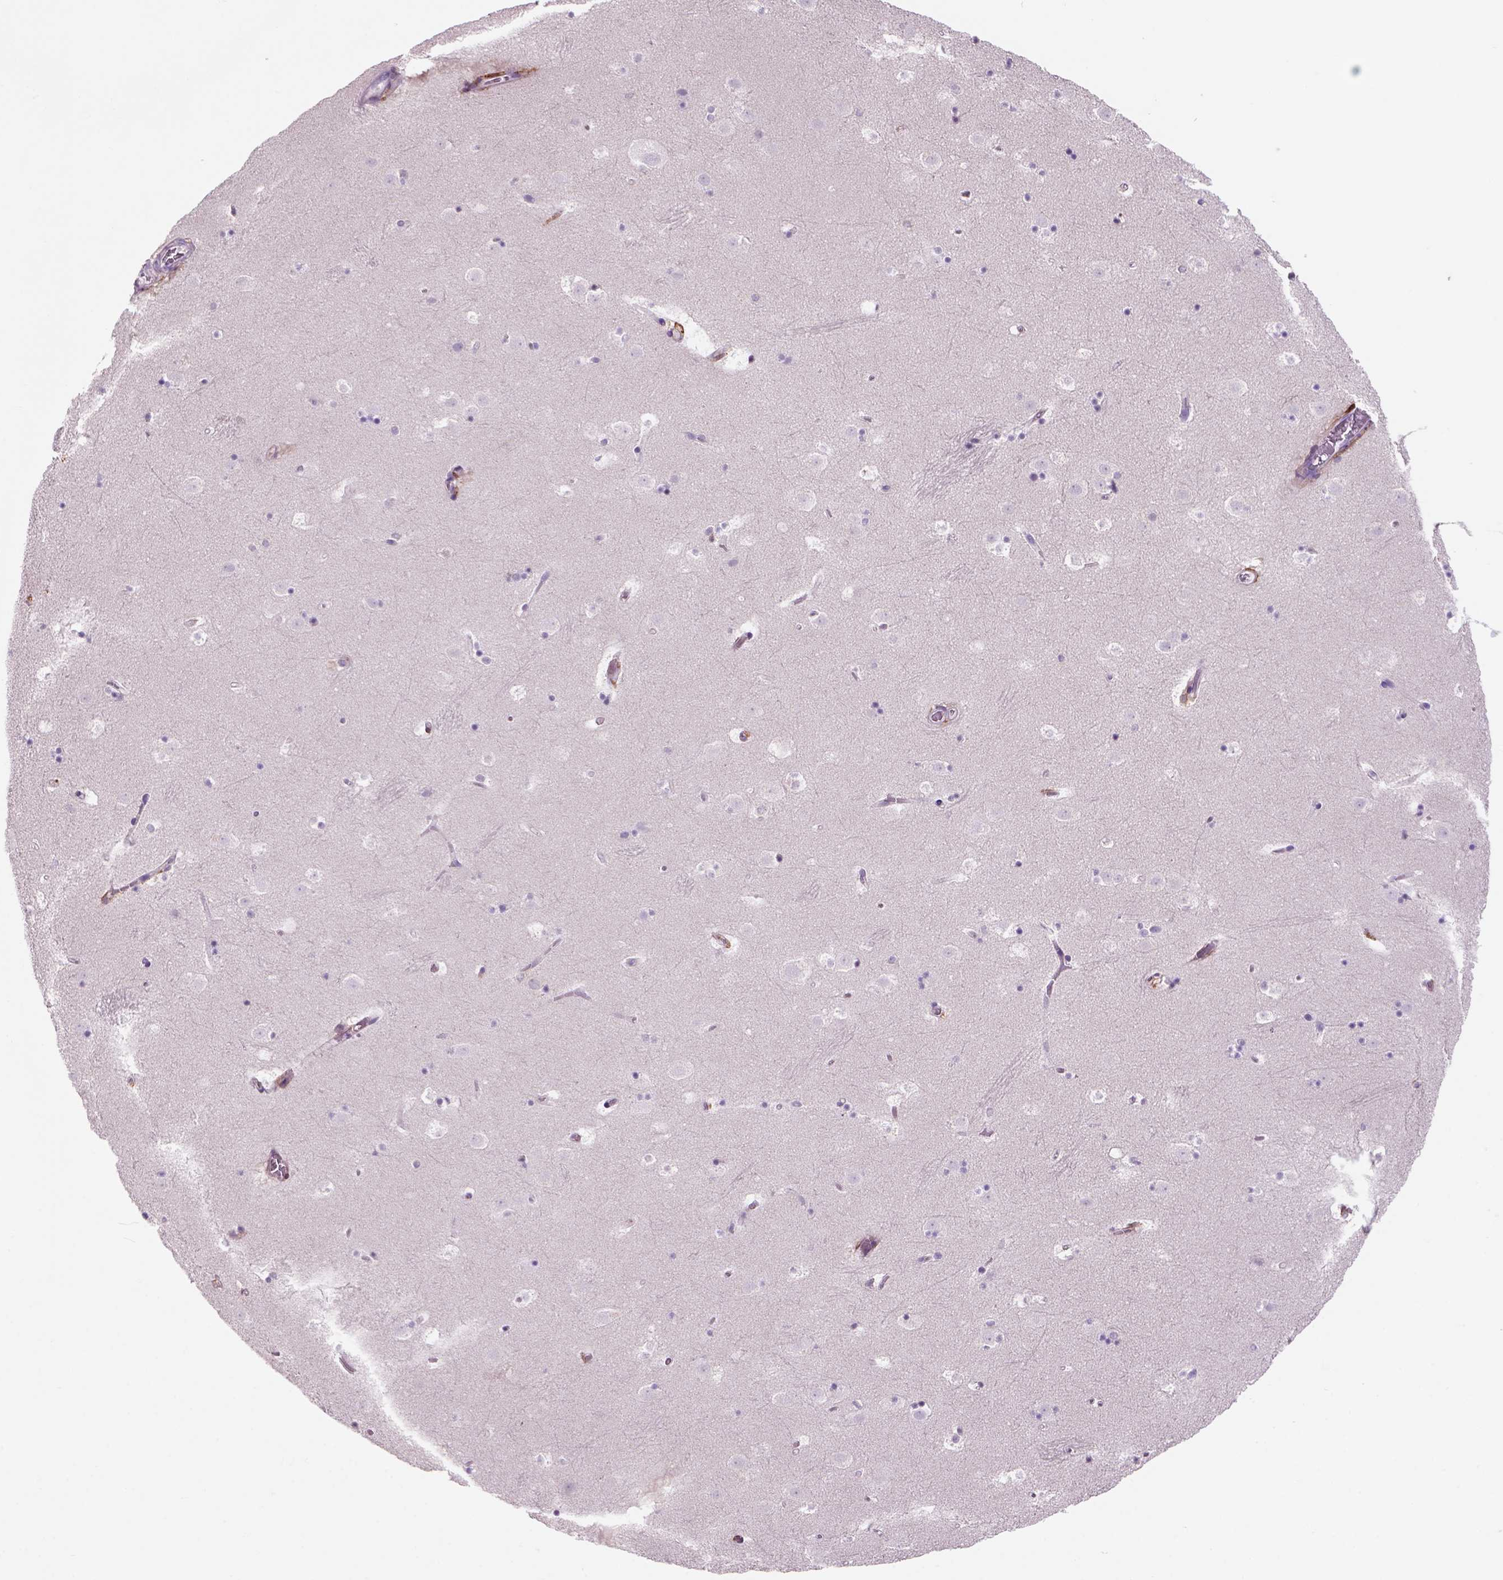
{"staining": {"intensity": "negative", "quantity": "none", "location": "none"}, "tissue": "caudate", "cell_type": "Glial cells", "image_type": "normal", "snomed": [{"axis": "morphology", "description": "Normal tissue, NOS"}, {"axis": "topography", "description": "Lateral ventricle wall"}], "caption": "The photomicrograph exhibits no significant expression in glial cells of caudate. (Immunohistochemistry, brightfield microscopy, high magnification).", "gene": "CD14", "patient": {"sex": "male", "age": 37}}